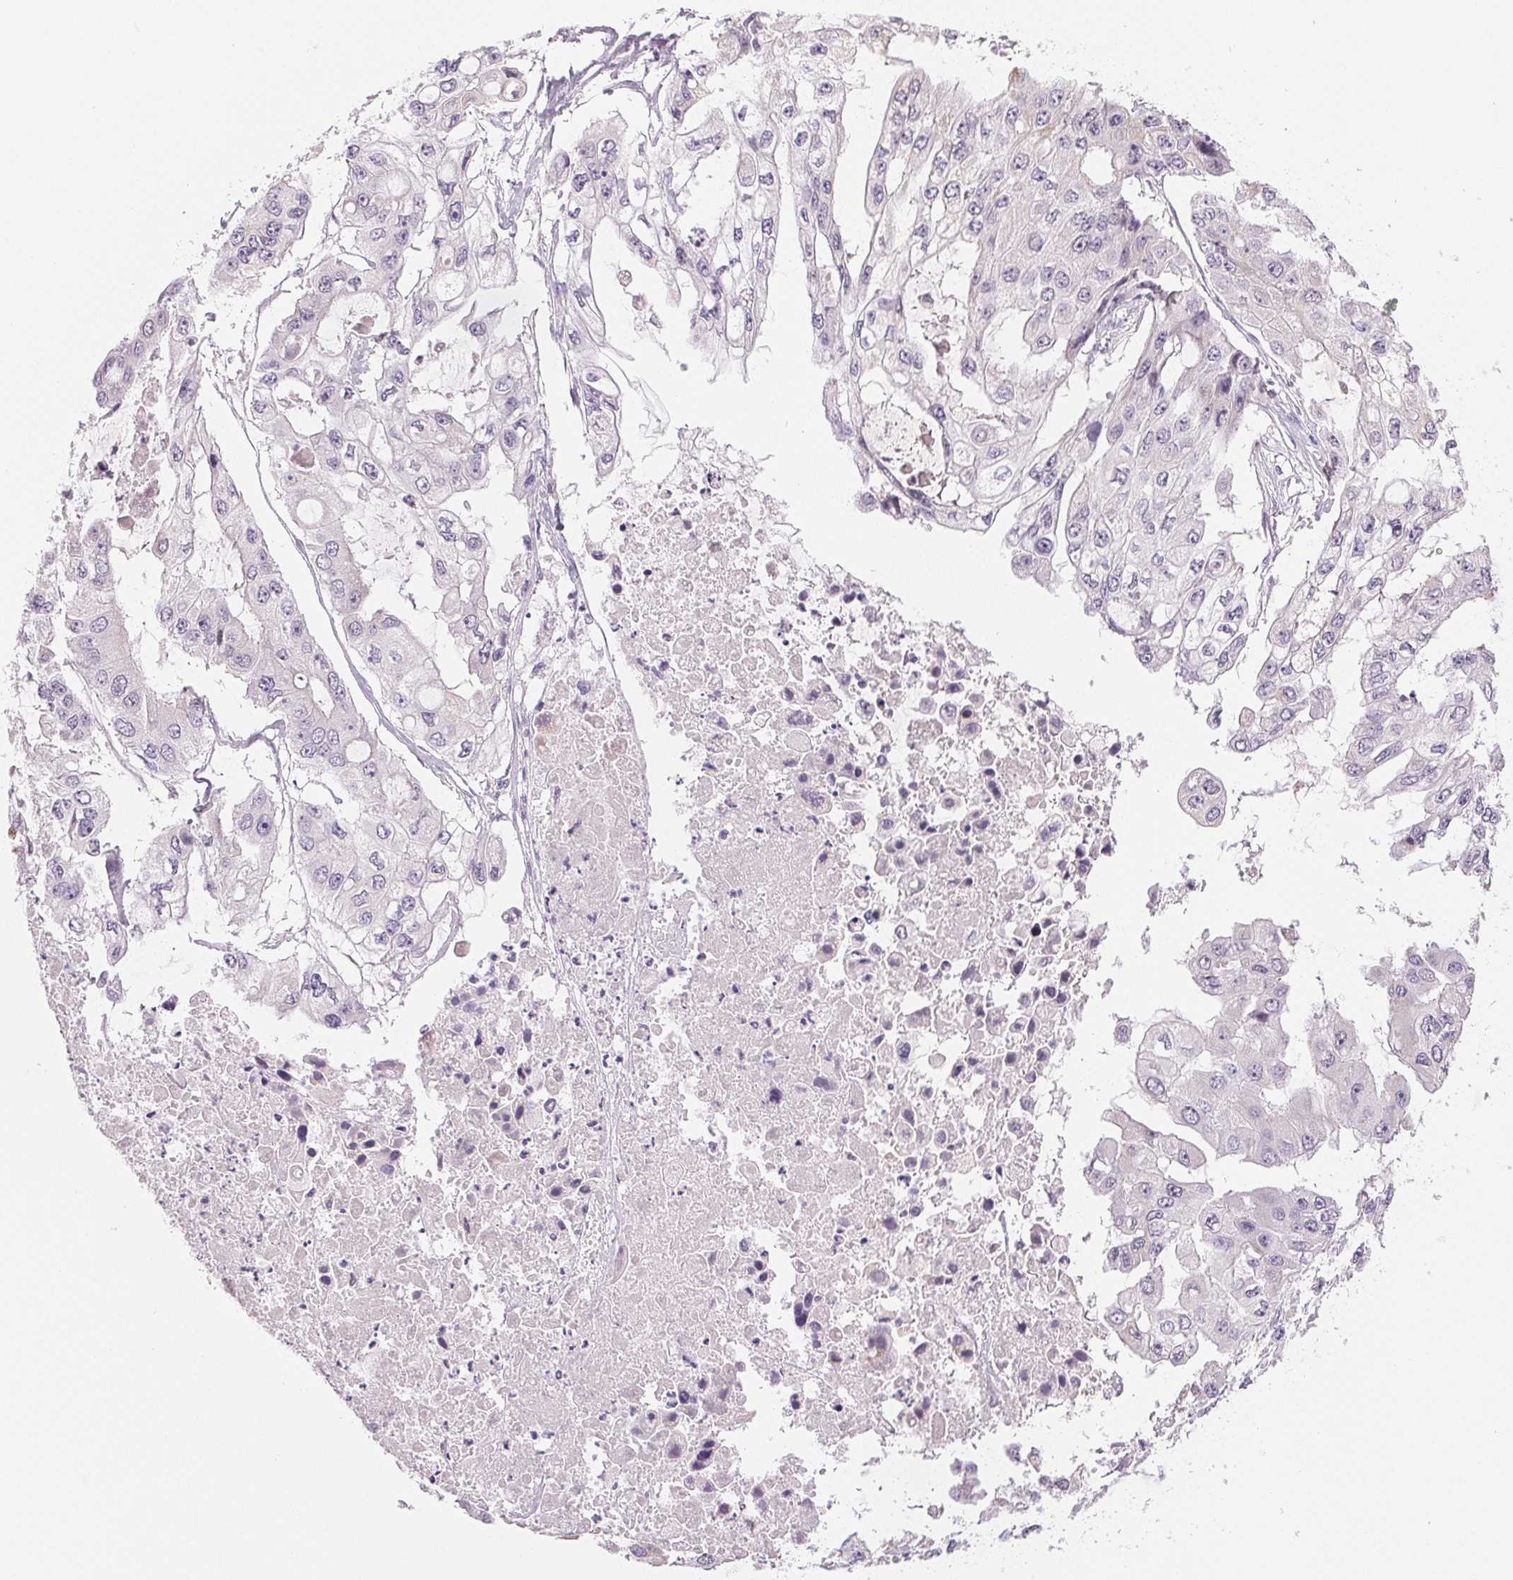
{"staining": {"intensity": "weak", "quantity": "<25%", "location": "cytoplasmic/membranous"}, "tissue": "ovarian cancer", "cell_type": "Tumor cells", "image_type": "cancer", "snomed": [{"axis": "morphology", "description": "Cystadenocarcinoma, serous, NOS"}, {"axis": "topography", "description": "Ovary"}], "caption": "The photomicrograph shows no significant positivity in tumor cells of serous cystadenocarcinoma (ovarian).", "gene": "HINT2", "patient": {"sex": "female", "age": 56}}